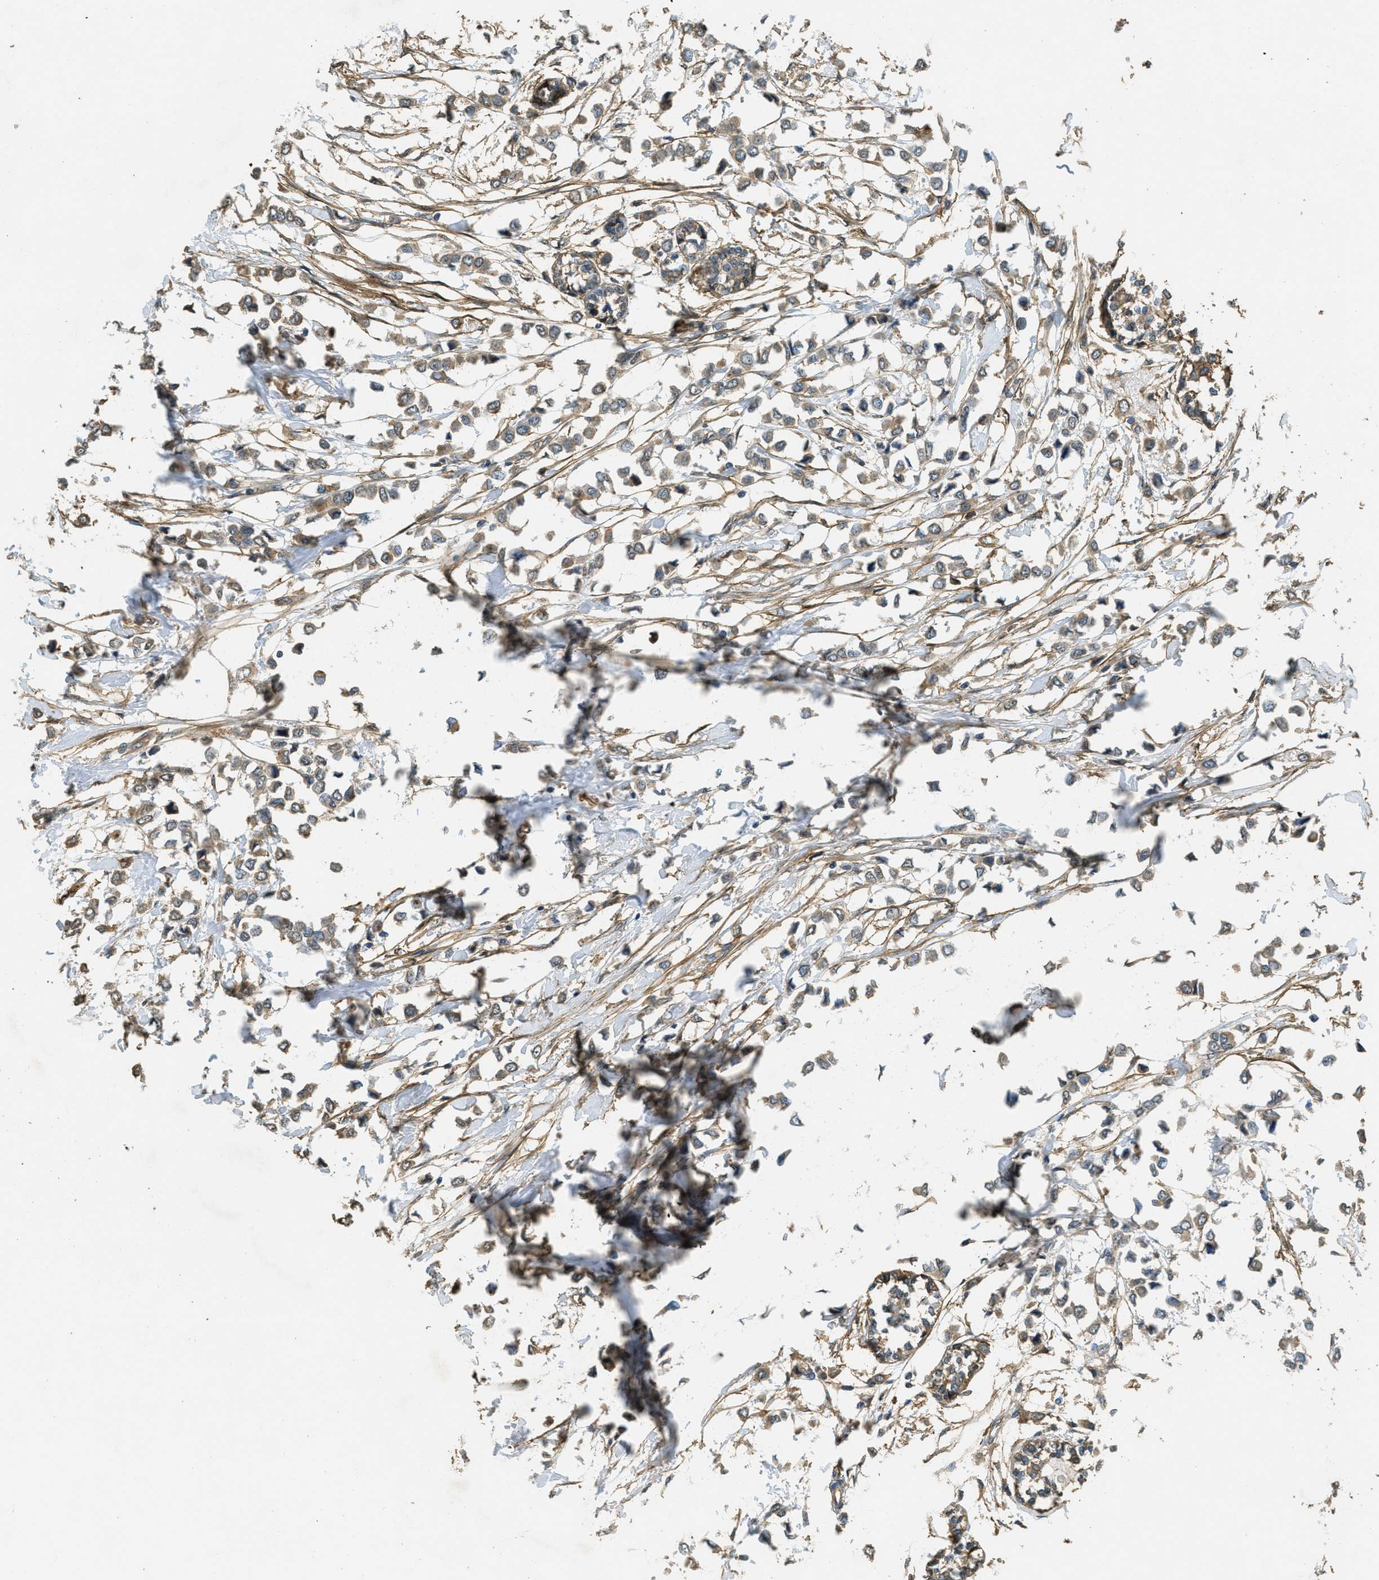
{"staining": {"intensity": "weak", "quantity": ">75%", "location": "cytoplasmic/membranous"}, "tissue": "breast cancer", "cell_type": "Tumor cells", "image_type": "cancer", "snomed": [{"axis": "morphology", "description": "Lobular carcinoma"}, {"axis": "topography", "description": "Breast"}], "caption": "Human lobular carcinoma (breast) stained for a protein (brown) shows weak cytoplasmic/membranous positive staining in approximately >75% of tumor cells.", "gene": "OSMR", "patient": {"sex": "female", "age": 51}}